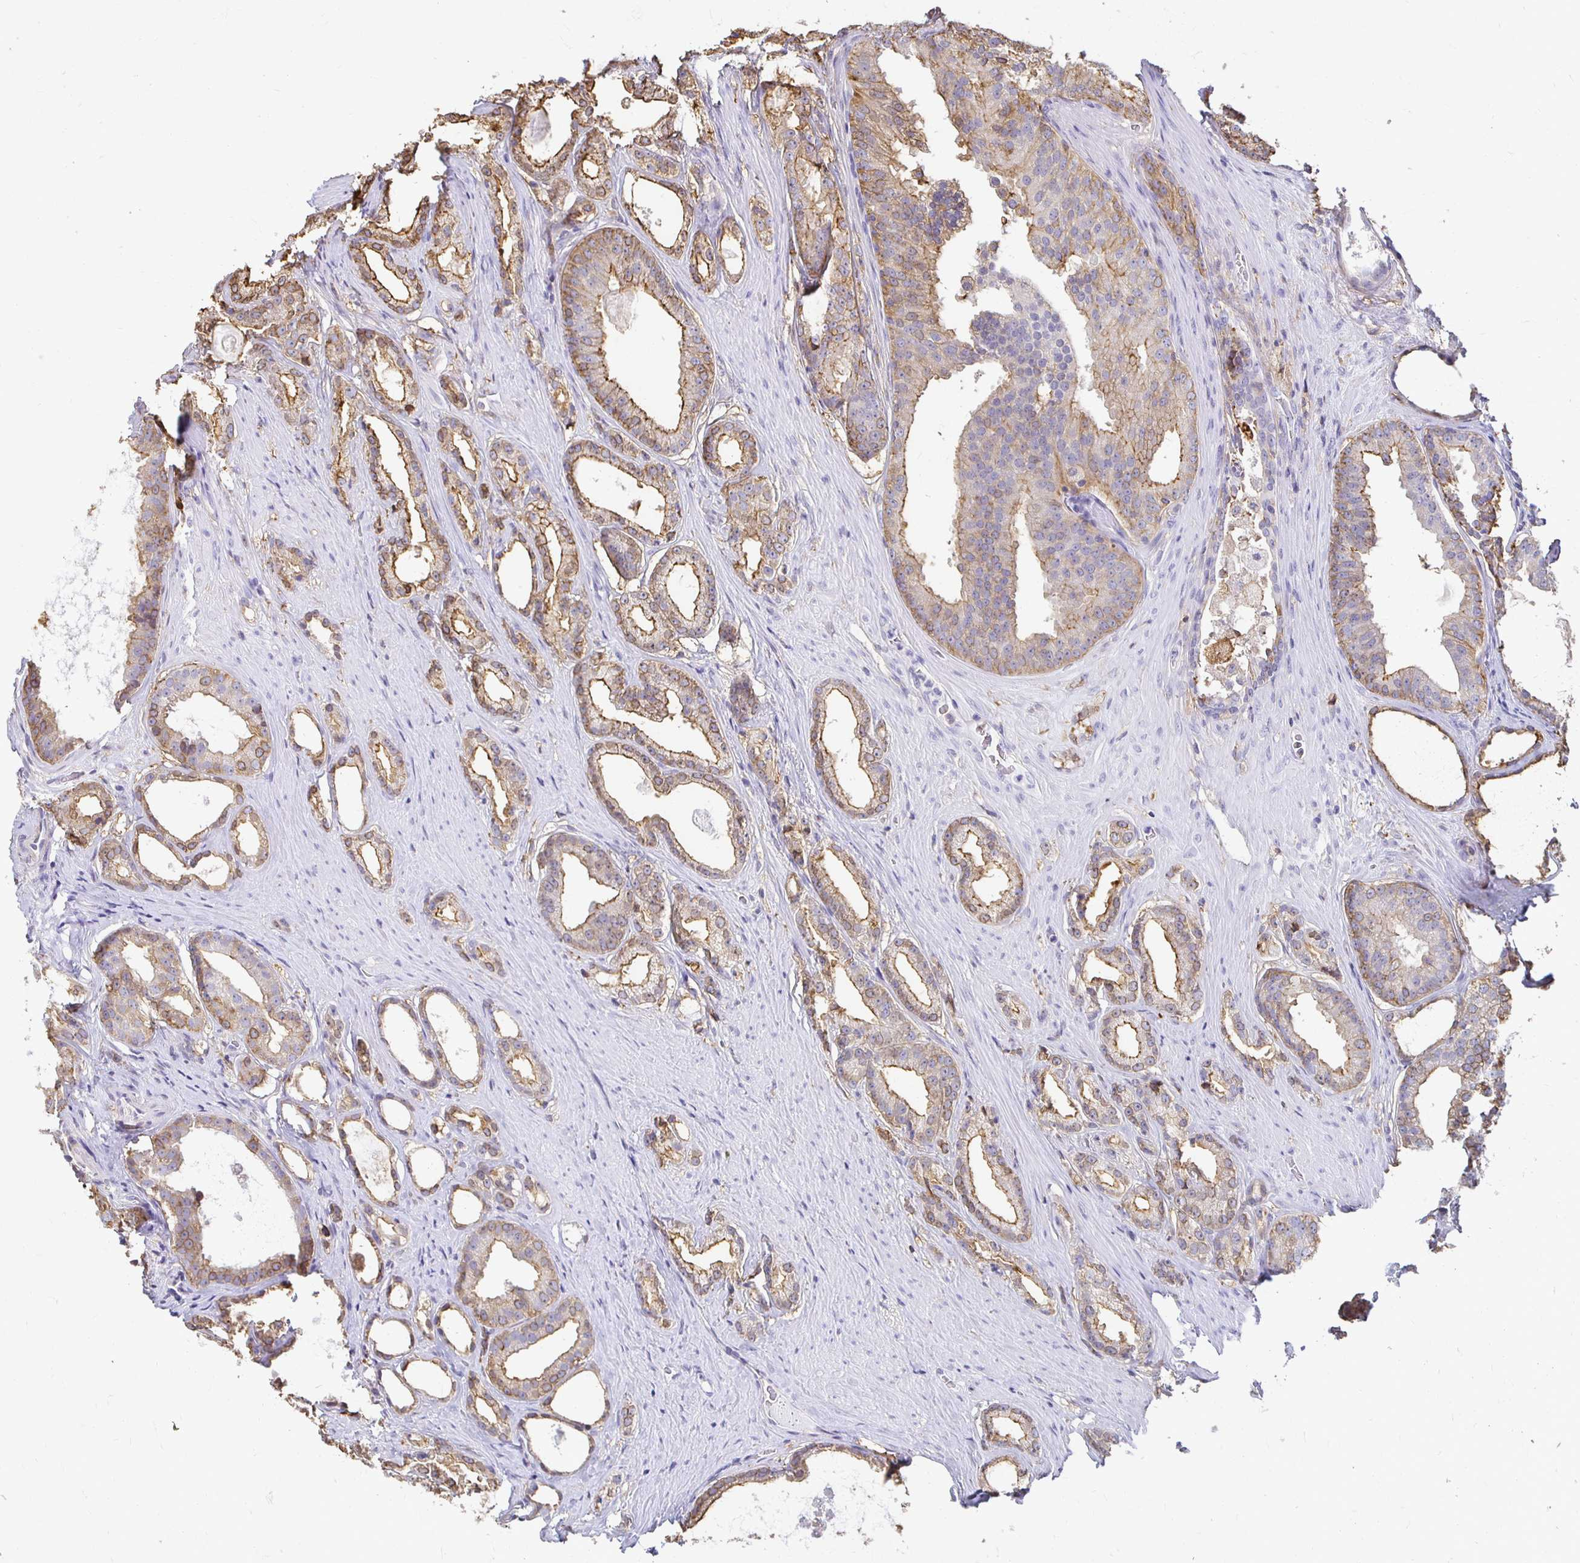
{"staining": {"intensity": "moderate", "quantity": "25%-75%", "location": "cytoplasmic/membranous"}, "tissue": "prostate cancer", "cell_type": "Tumor cells", "image_type": "cancer", "snomed": [{"axis": "morphology", "description": "Adenocarcinoma, Low grade"}, {"axis": "topography", "description": "Prostate"}], "caption": "Immunohistochemistry micrograph of neoplastic tissue: prostate cancer (adenocarcinoma (low-grade)) stained using IHC displays medium levels of moderate protein expression localized specifically in the cytoplasmic/membranous of tumor cells, appearing as a cytoplasmic/membranous brown color.", "gene": "TAS1R3", "patient": {"sex": "male", "age": 65}}